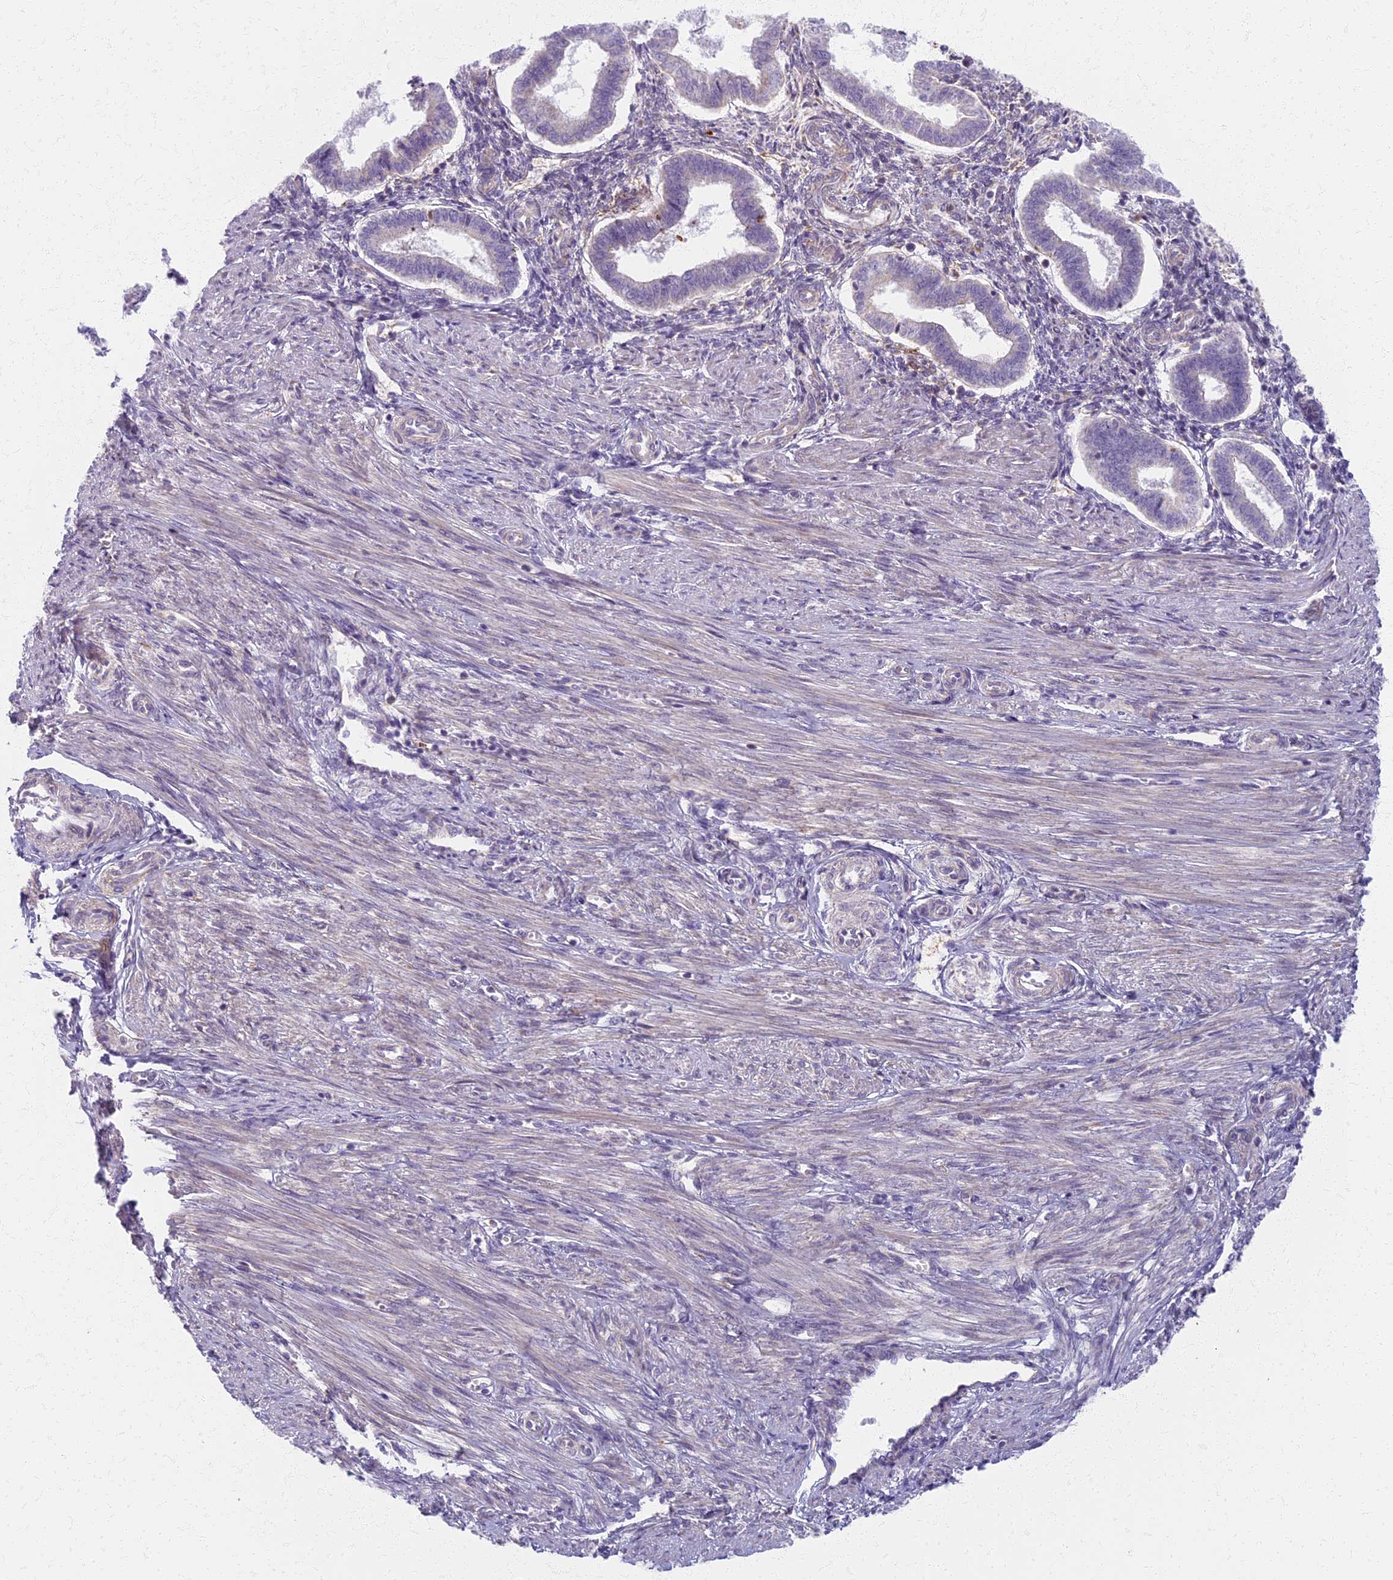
{"staining": {"intensity": "moderate", "quantity": "25%-75%", "location": "cytoplasmic/membranous"}, "tissue": "endometrium", "cell_type": "Cells in endometrial stroma", "image_type": "normal", "snomed": [{"axis": "morphology", "description": "Normal tissue, NOS"}, {"axis": "topography", "description": "Endometrium"}], "caption": "Moderate cytoplasmic/membranous expression for a protein is appreciated in approximately 25%-75% of cells in endometrial stroma of benign endometrium using immunohistochemistry (IHC).", "gene": "MRPS25", "patient": {"sex": "female", "age": 24}}